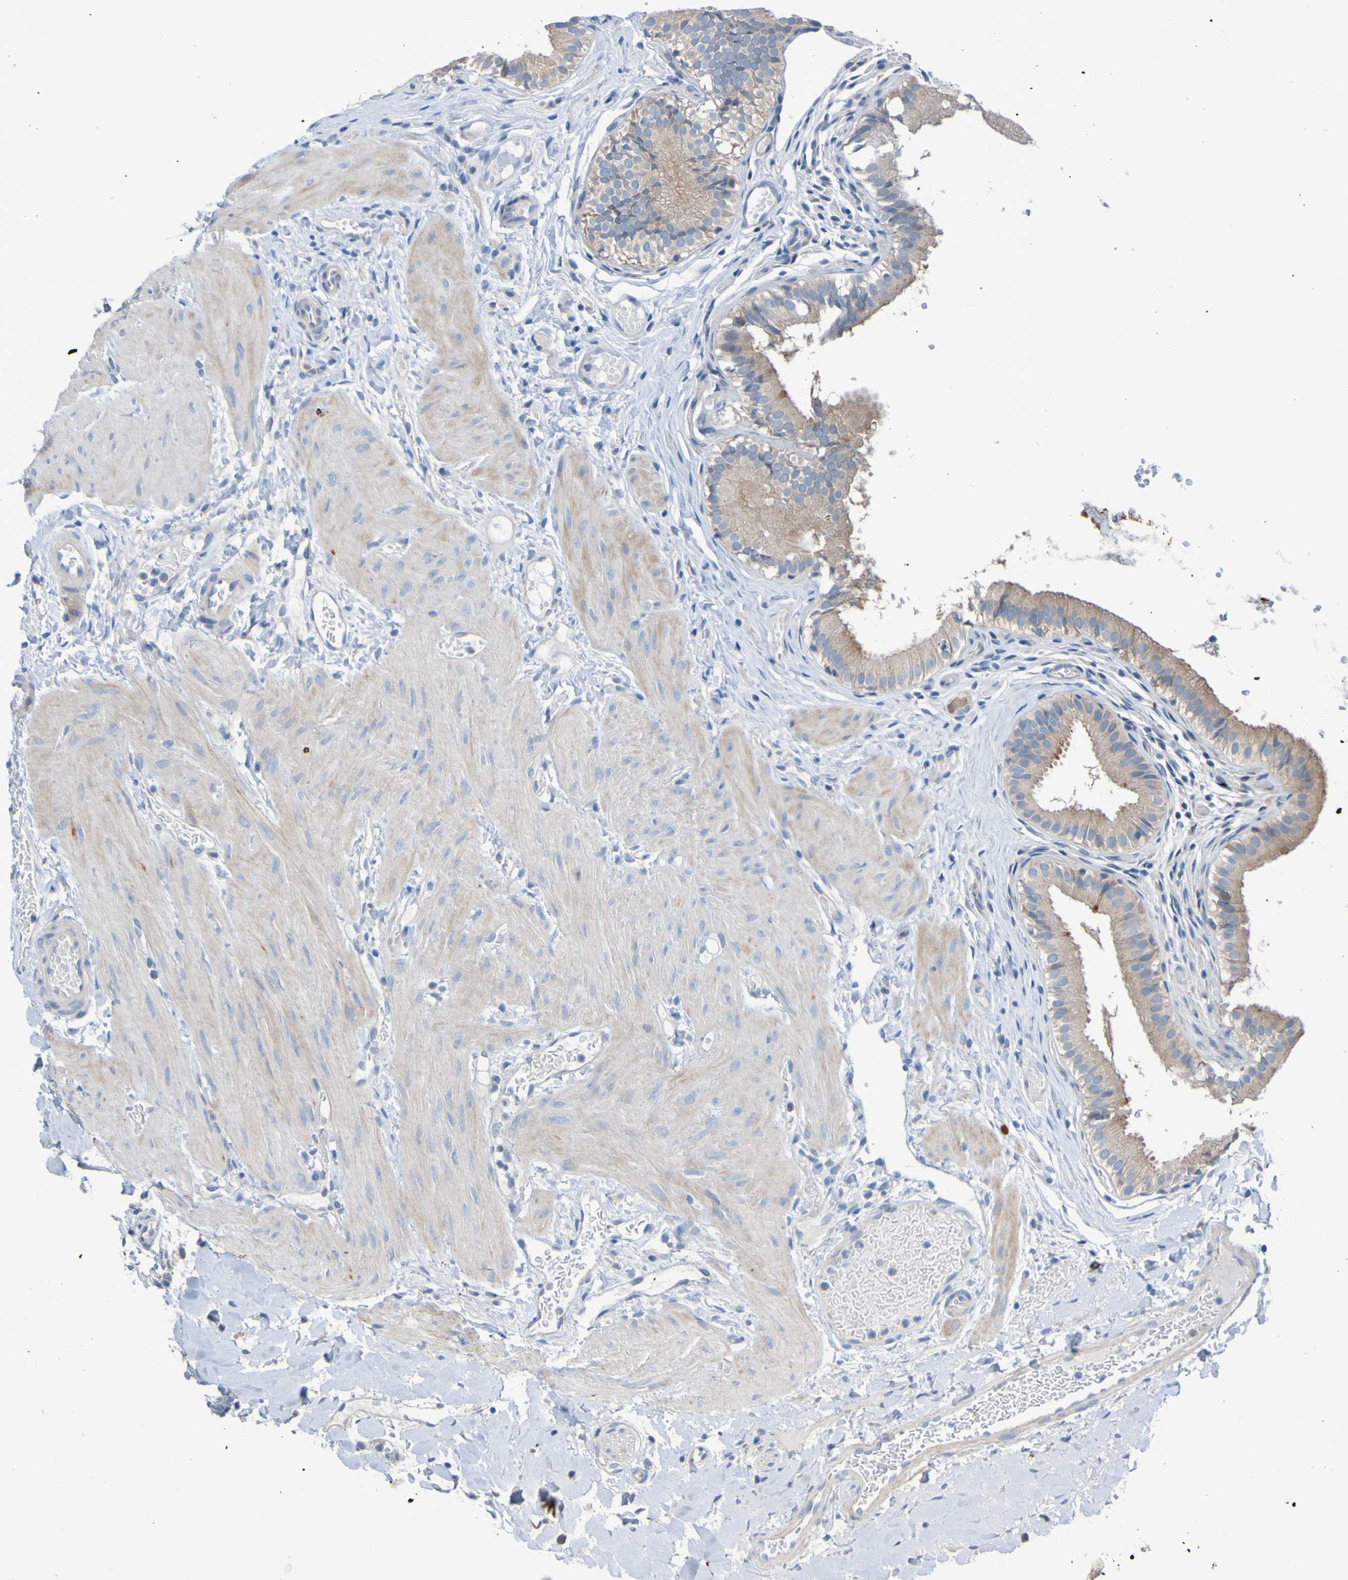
{"staining": {"intensity": "moderate", "quantity": ">75%", "location": "cytoplasmic/membranous"}, "tissue": "gallbladder", "cell_type": "Glandular cells", "image_type": "normal", "snomed": [{"axis": "morphology", "description": "Normal tissue, NOS"}, {"axis": "topography", "description": "Gallbladder"}], "caption": "IHC photomicrograph of normal gallbladder: human gallbladder stained using immunohistochemistry (IHC) shows medium levels of moderate protein expression localized specifically in the cytoplasmic/membranous of glandular cells, appearing as a cytoplasmic/membranous brown color.", "gene": "NPRL3", "patient": {"sex": "female", "age": 26}}